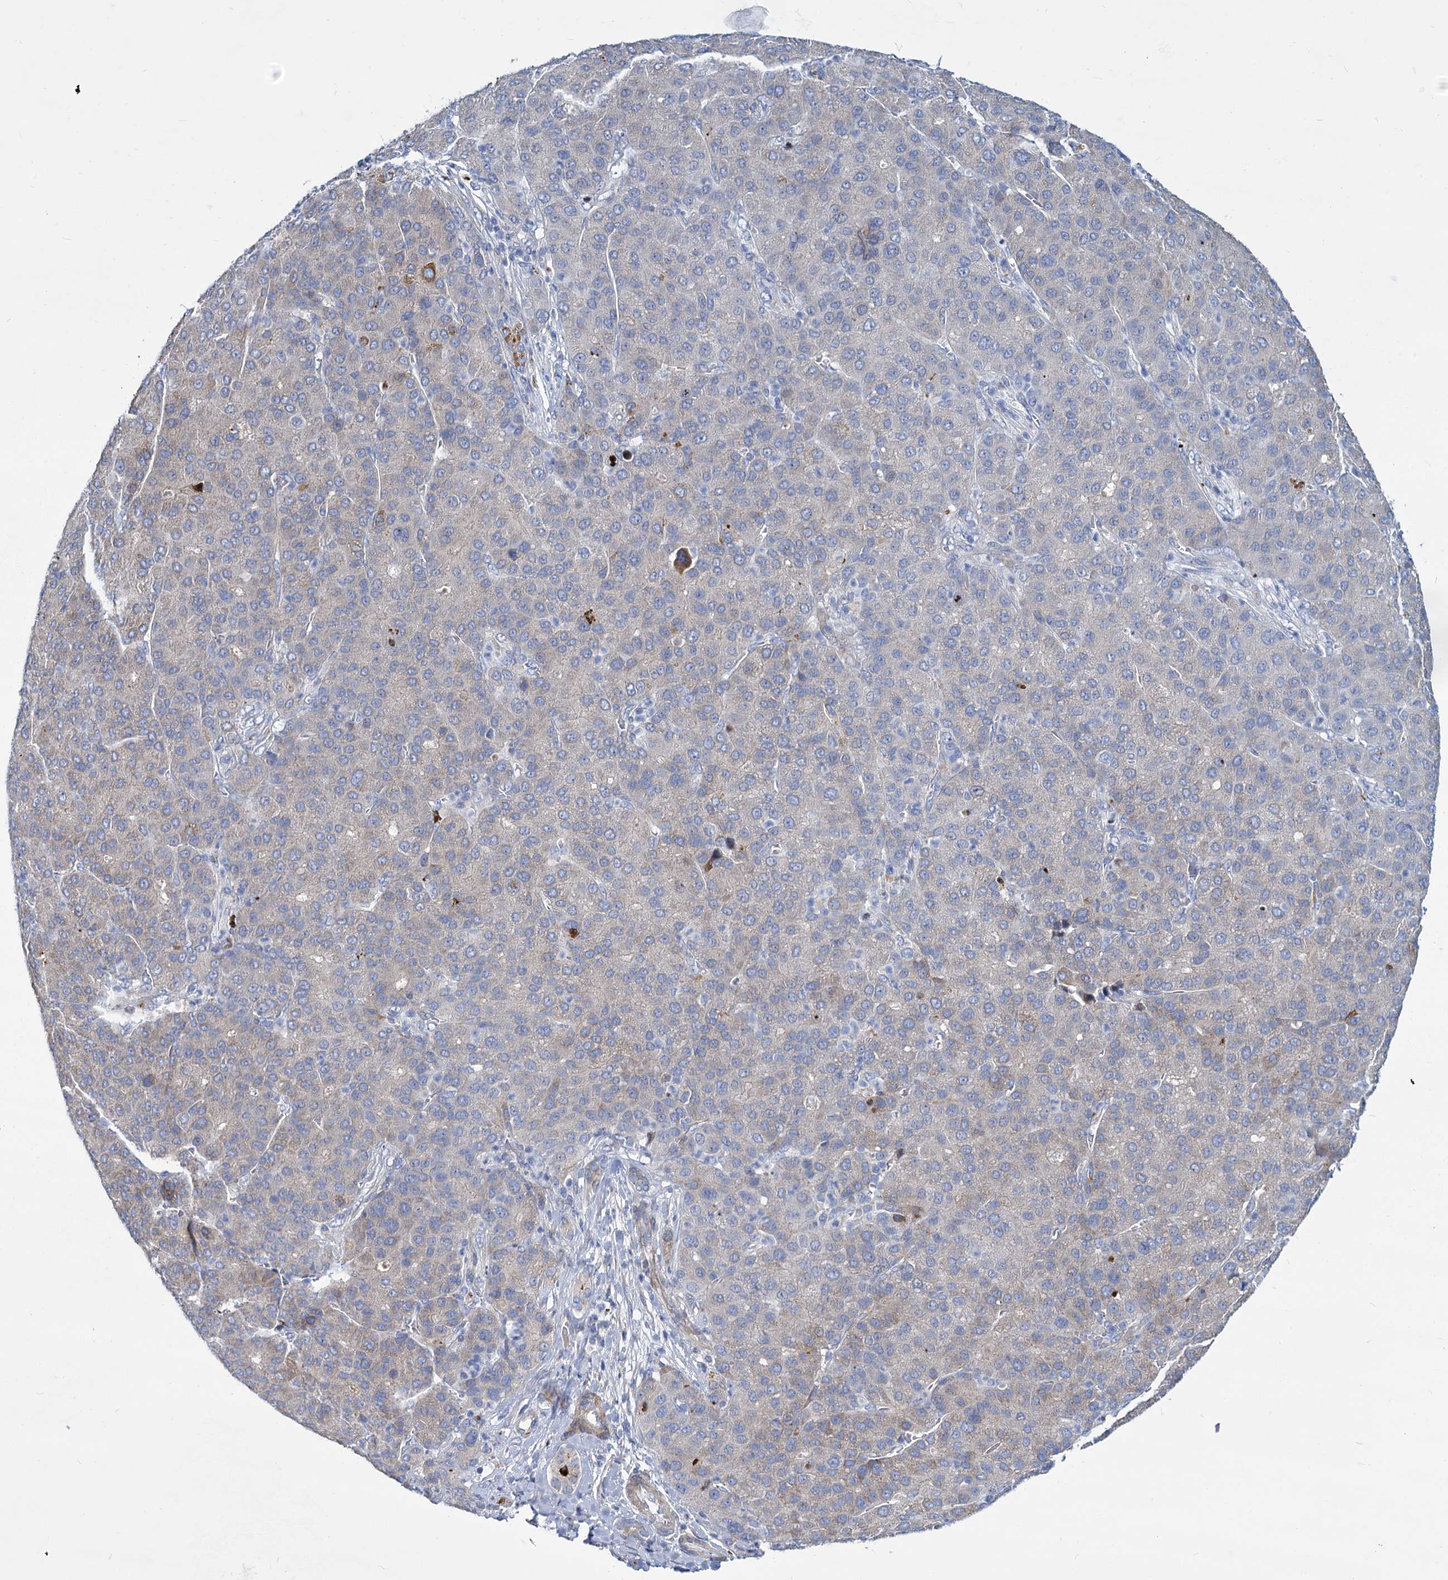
{"staining": {"intensity": "weak", "quantity": "<25%", "location": "cytoplasmic/membranous"}, "tissue": "liver cancer", "cell_type": "Tumor cells", "image_type": "cancer", "snomed": [{"axis": "morphology", "description": "Carcinoma, Hepatocellular, NOS"}, {"axis": "topography", "description": "Liver"}], "caption": "Tumor cells are negative for protein expression in human hepatocellular carcinoma (liver).", "gene": "TRIM77", "patient": {"sex": "male", "age": 65}}